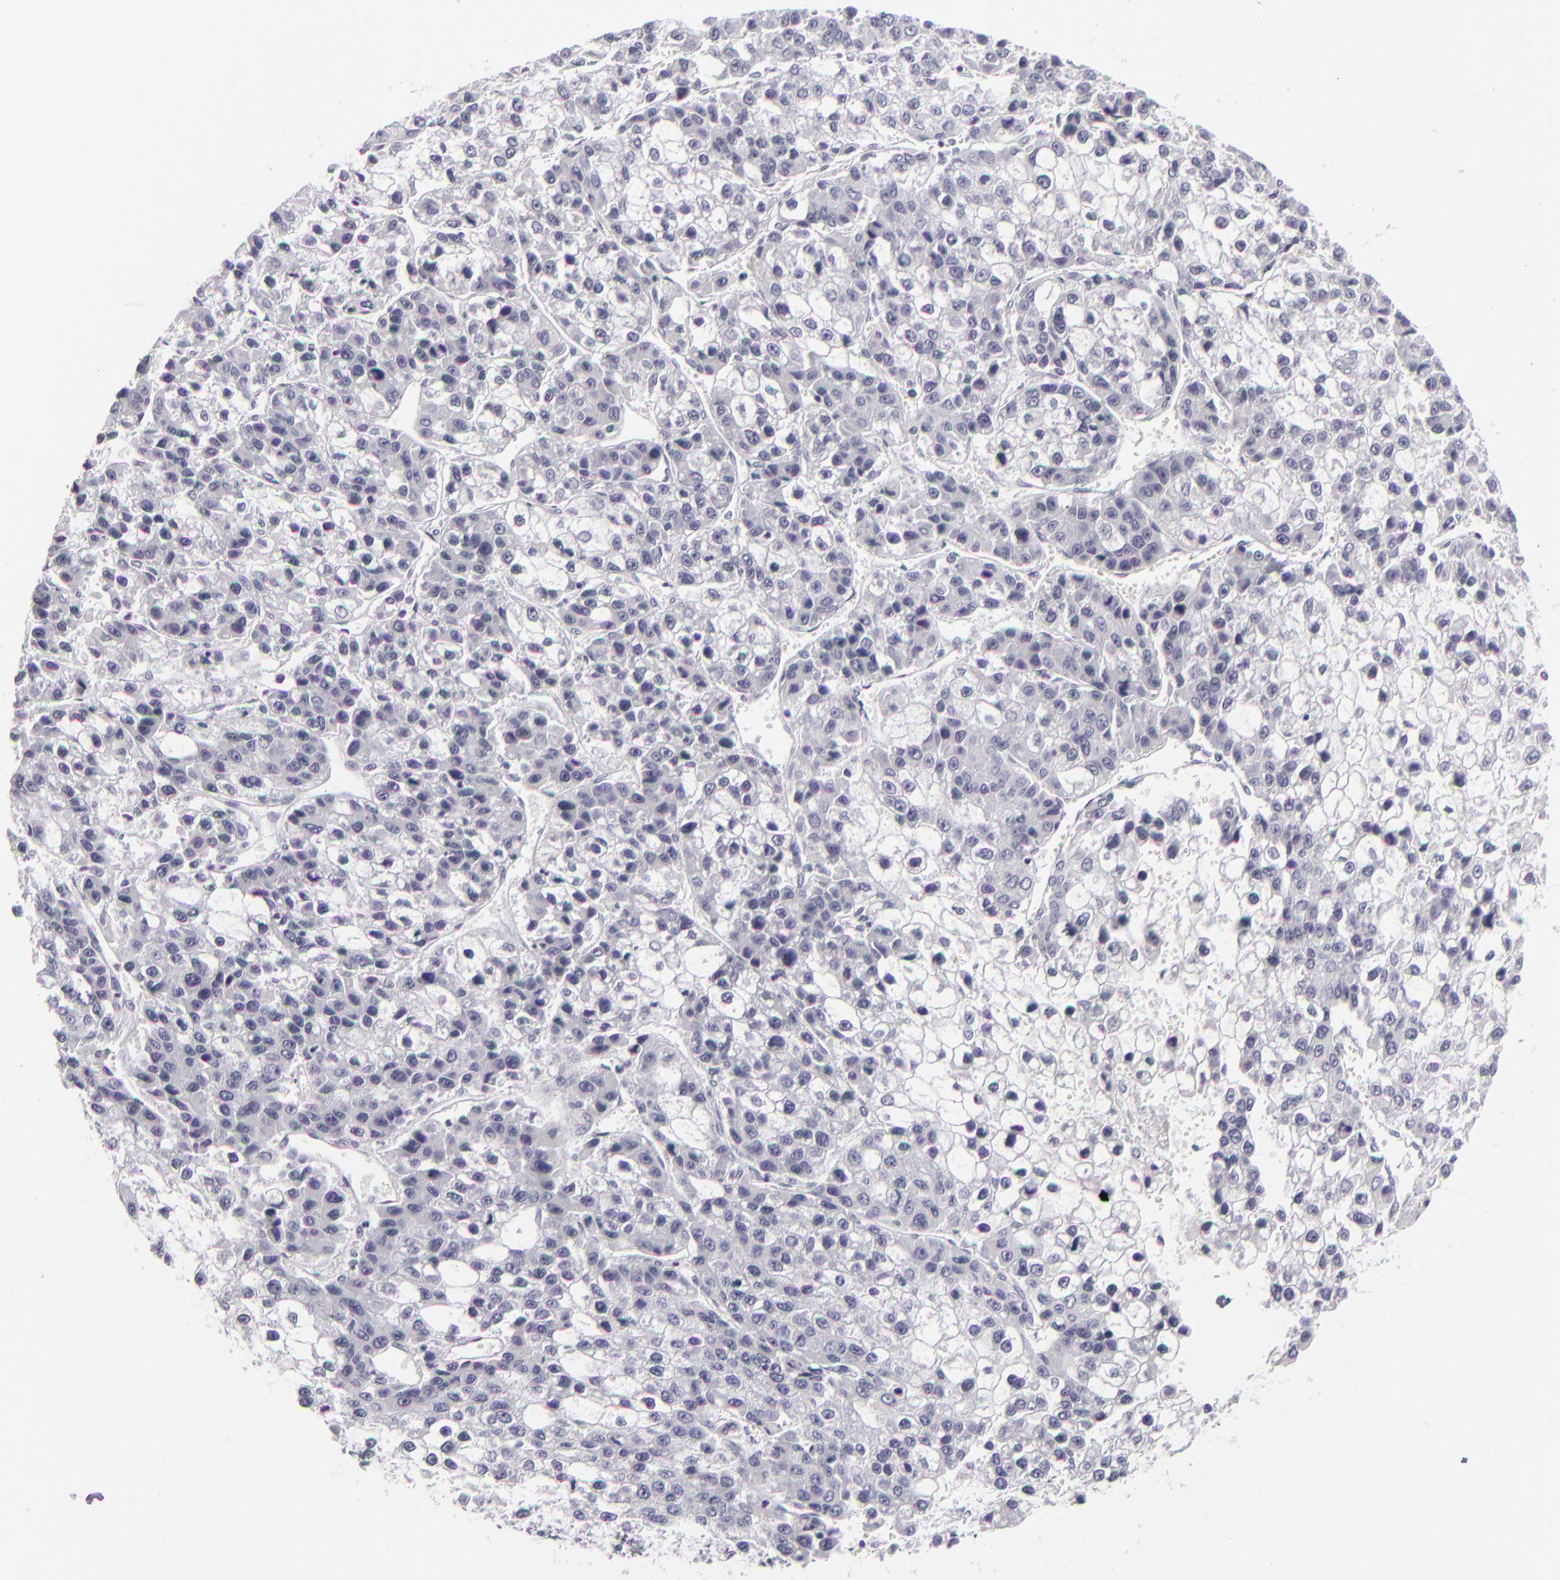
{"staining": {"intensity": "negative", "quantity": "none", "location": "none"}, "tissue": "liver cancer", "cell_type": "Tumor cells", "image_type": "cancer", "snomed": [{"axis": "morphology", "description": "Carcinoma, Hepatocellular, NOS"}, {"axis": "topography", "description": "Liver"}], "caption": "A high-resolution photomicrograph shows immunohistochemistry (IHC) staining of liver cancer (hepatocellular carcinoma), which shows no significant staining in tumor cells.", "gene": "CDX2", "patient": {"sex": "female", "age": 66}}